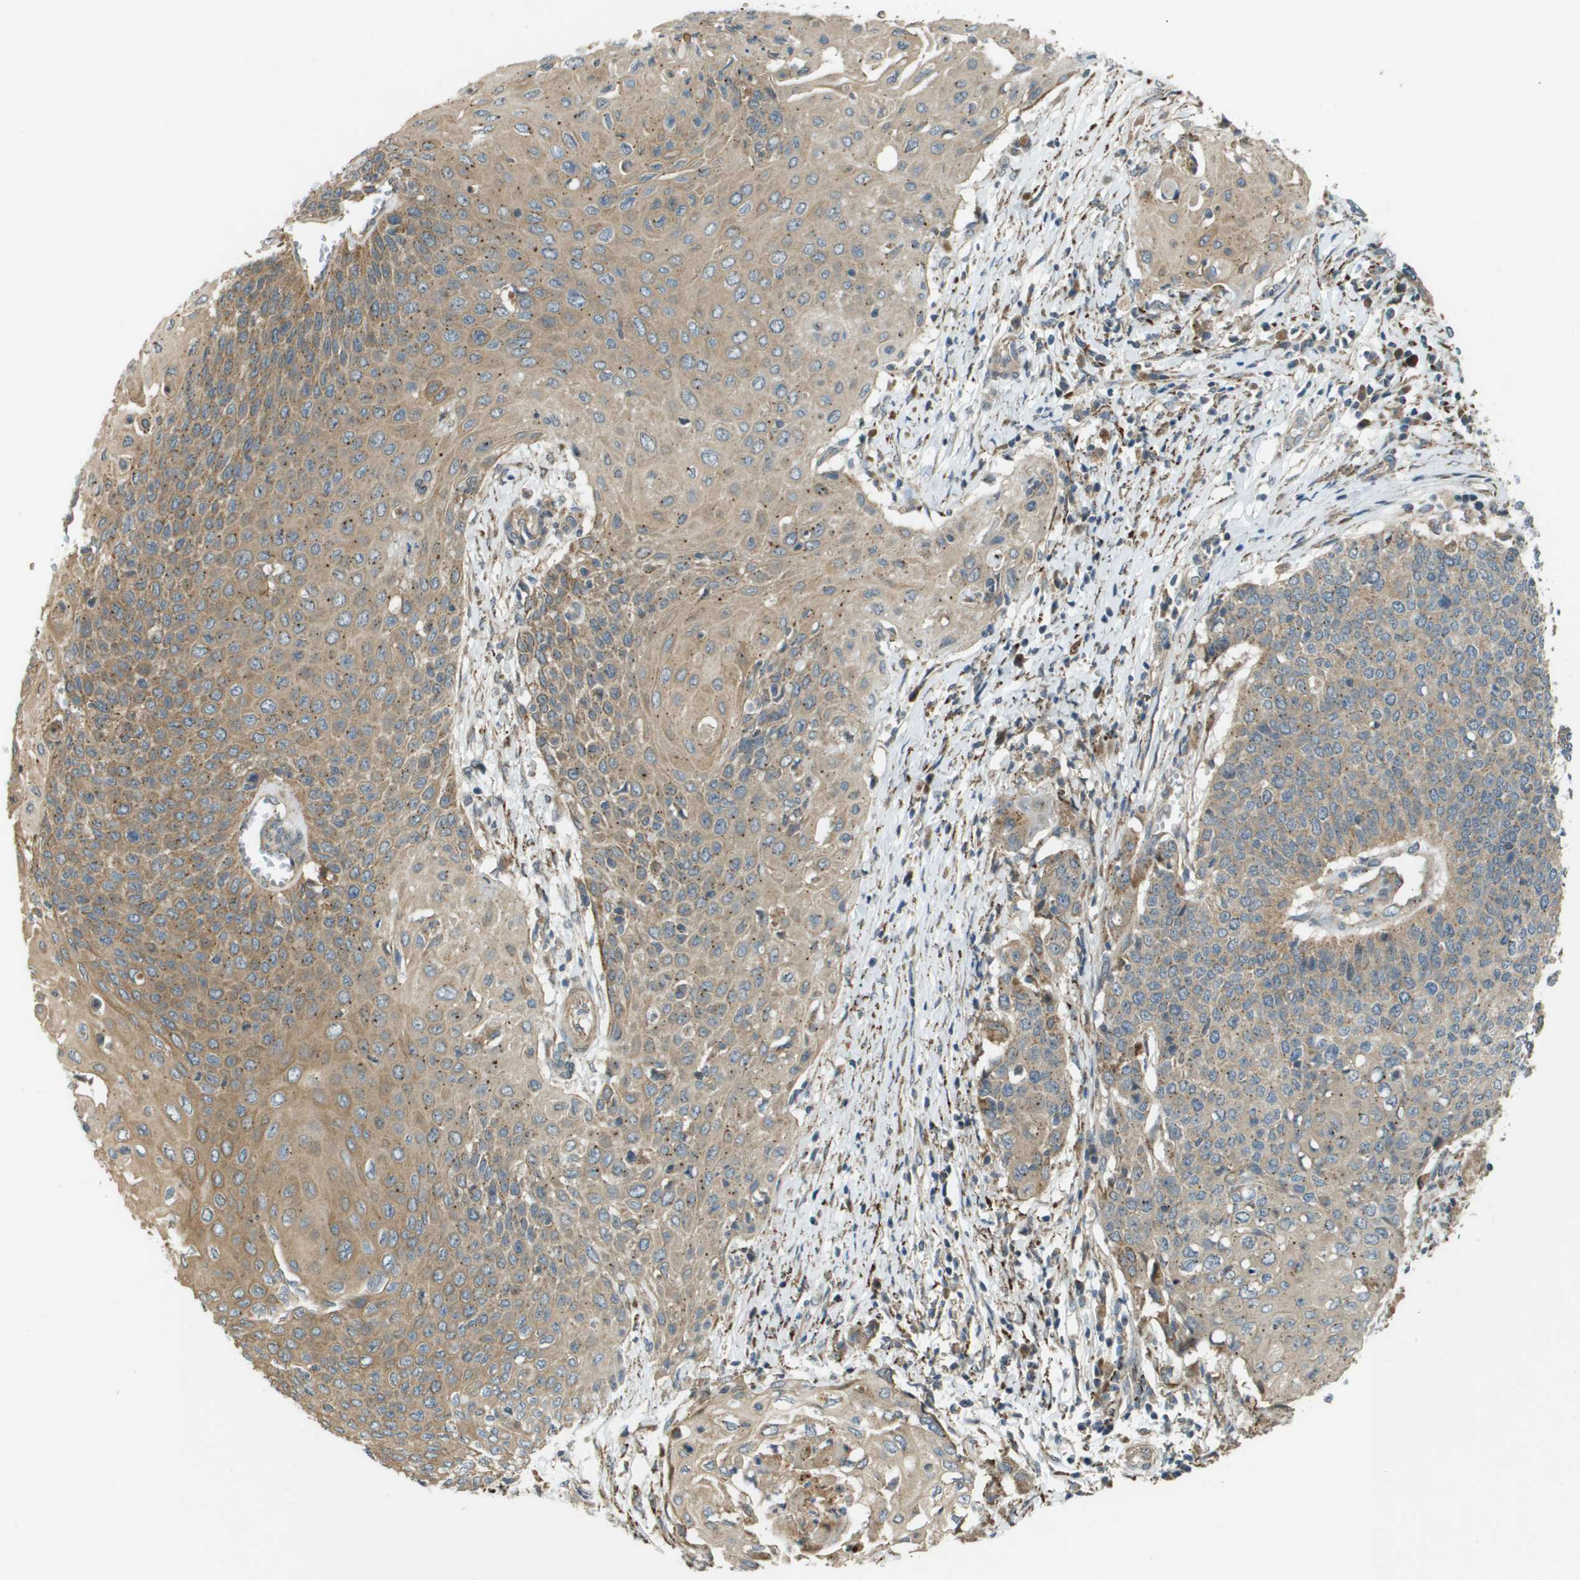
{"staining": {"intensity": "weak", "quantity": ">75%", "location": "cytoplasmic/membranous"}, "tissue": "cervical cancer", "cell_type": "Tumor cells", "image_type": "cancer", "snomed": [{"axis": "morphology", "description": "Squamous cell carcinoma, NOS"}, {"axis": "topography", "description": "Cervix"}], "caption": "Weak cytoplasmic/membranous staining is seen in approximately >75% of tumor cells in cervical squamous cell carcinoma.", "gene": "CDKN2C", "patient": {"sex": "female", "age": 39}}